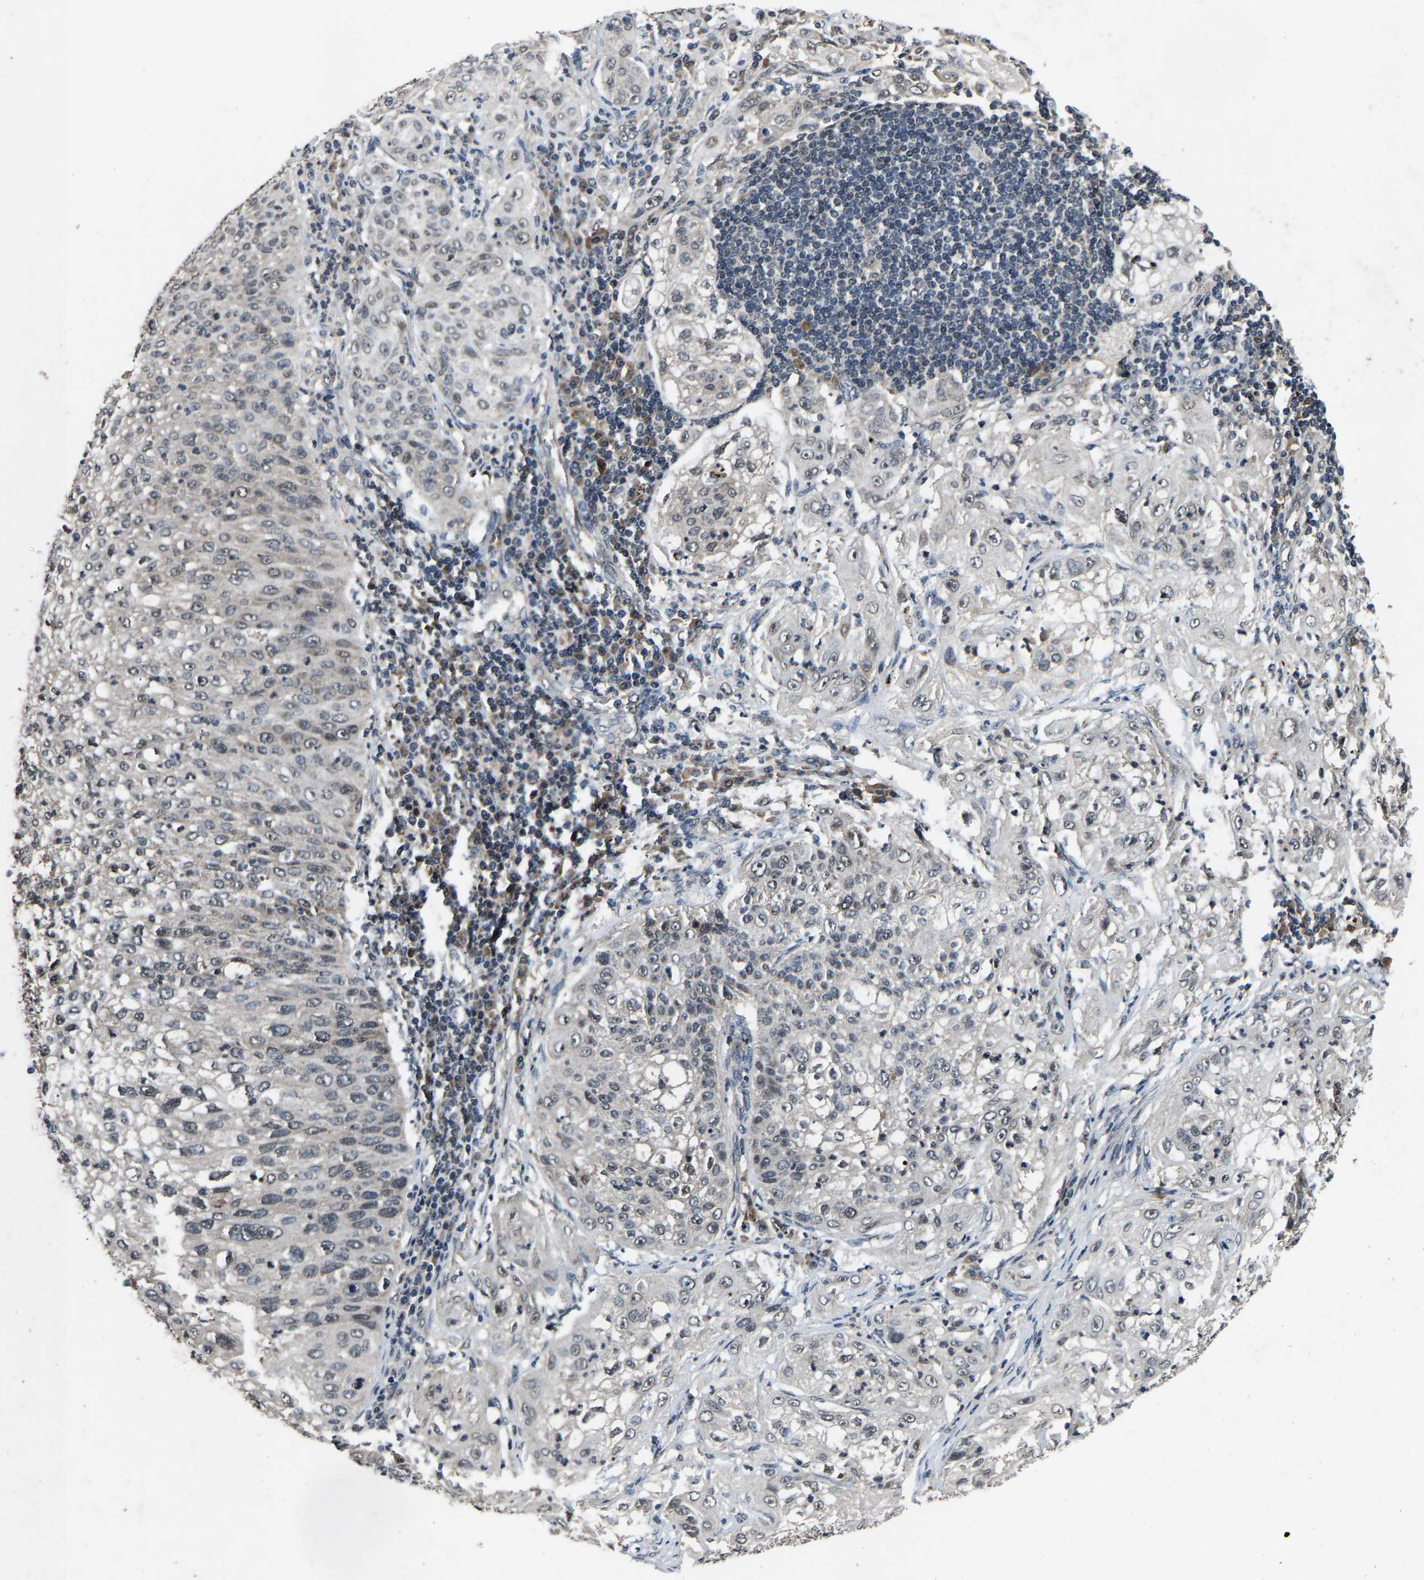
{"staining": {"intensity": "negative", "quantity": "none", "location": "none"}, "tissue": "lung cancer", "cell_type": "Tumor cells", "image_type": "cancer", "snomed": [{"axis": "morphology", "description": "Inflammation, NOS"}, {"axis": "morphology", "description": "Squamous cell carcinoma, NOS"}, {"axis": "topography", "description": "Lymph node"}, {"axis": "topography", "description": "Soft tissue"}, {"axis": "topography", "description": "Lung"}], "caption": "A high-resolution photomicrograph shows immunohistochemistry (IHC) staining of lung cancer (squamous cell carcinoma), which exhibits no significant staining in tumor cells. (Stains: DAB (3,3'-diaminobenzidine) immunohistochemistry with hematoxylin counter stain, Microscopy: brightfield microscopy at high magnification).", "gene": "HUWE1", "patient": {"sex": "male", "age": 66}}